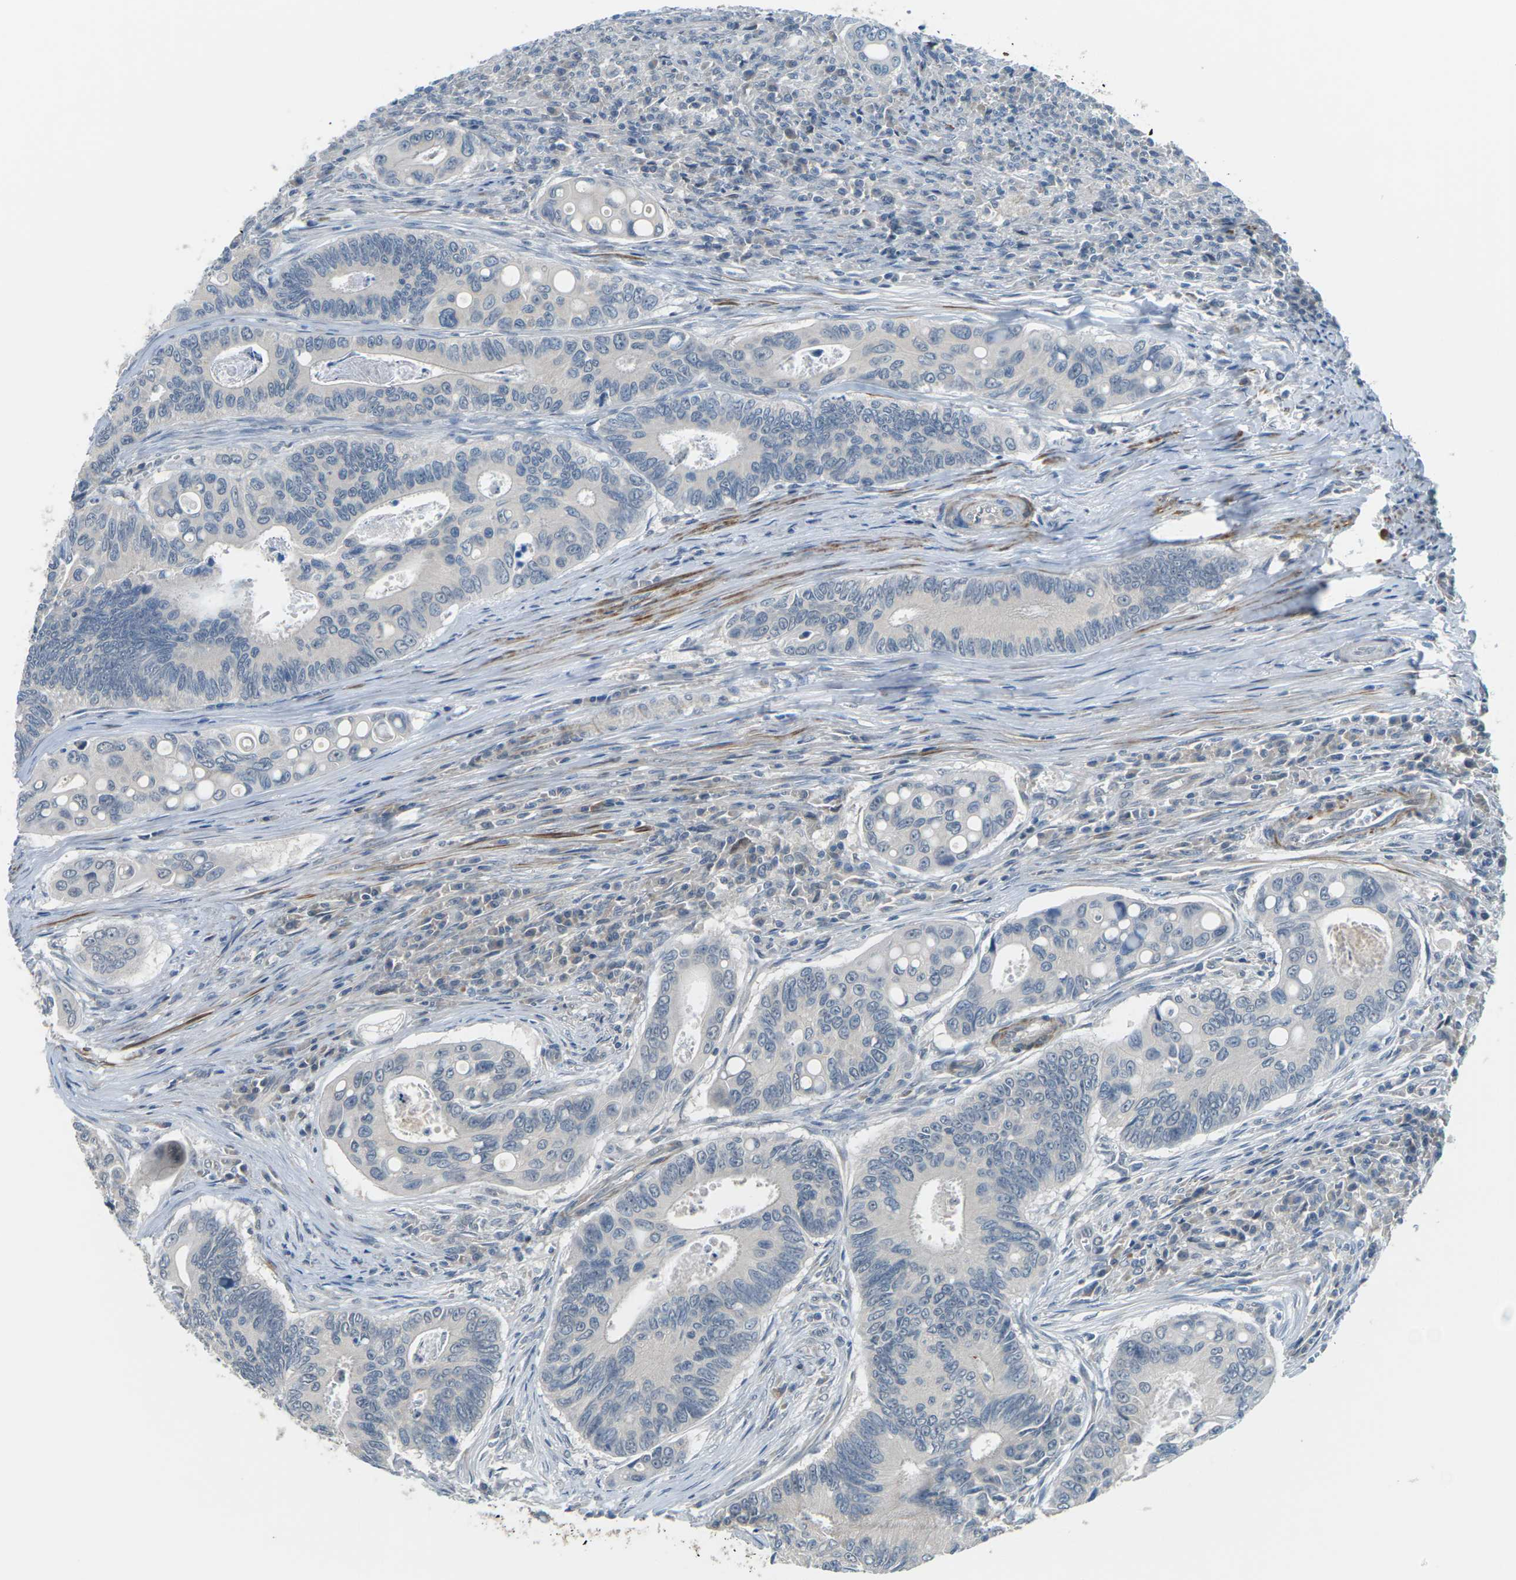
{"staining": {"intensity": "negative", "quantity": "none", "location": "none"}, "tissue": "colorectal cancer", "cell_type": "Tumor cells", "image_type": "cancer", "snomed": [{"axis": "morphology", "description": "Inflammation, NOS"}, {"axis": "morphology", "description": "Adenocarcinoma, NOS"}, {"axis": "topography", "description": "Colon"}], "caption": "Image shows no significant protein positivity in tumor cells of colorectal cancer.", "gene": "SLC13A3", "patient": {"sex": "male", "age": 72}}